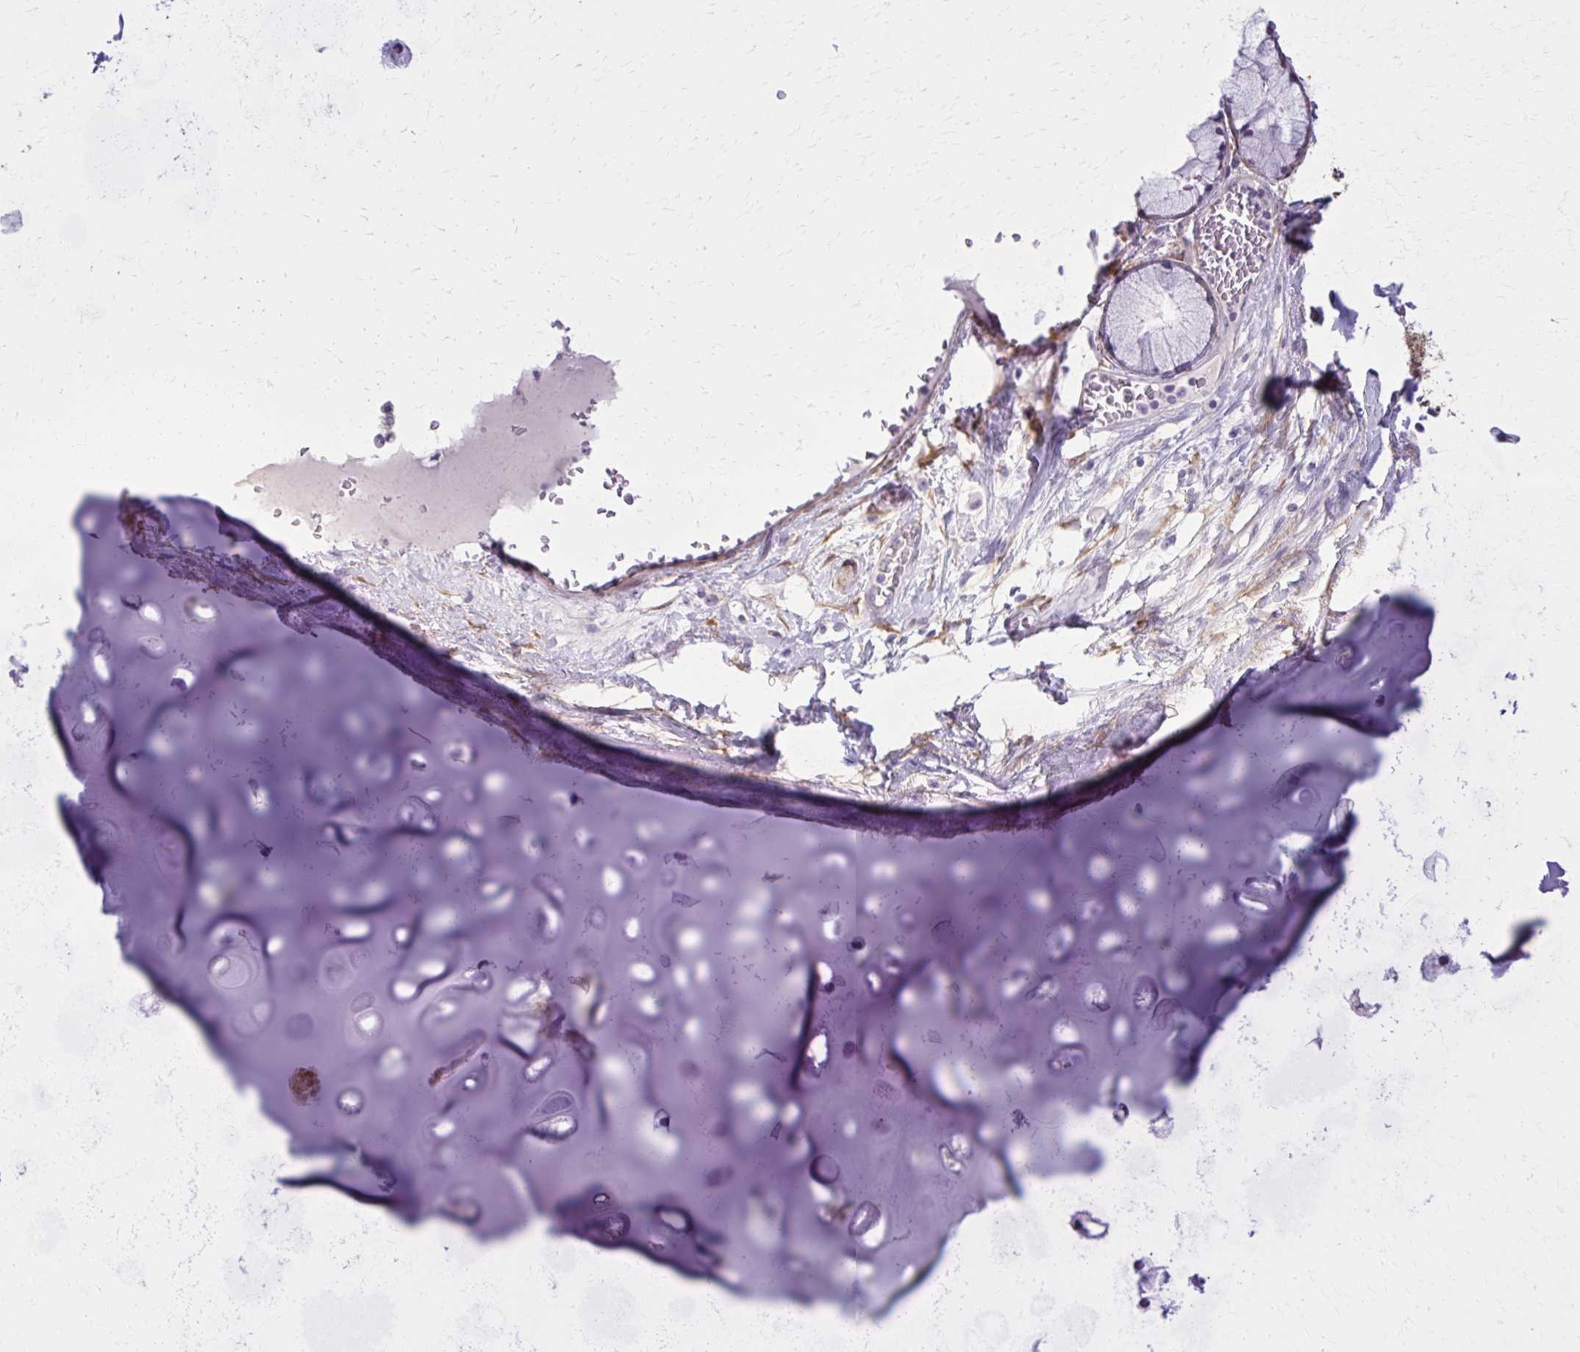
{"staining": {"intensity": "negative", "quantity": "none", "location": "none"}, "tissue": "soft tissue", "cell_type": "Chondrocytes", "image_type": "normal", "snomed": [{"axis": "morphology", "description": "Normal tissue, NOS"}, {"axis": "topography", "description": "Lymph node"}, {"axis": "topography", "description": "Bronchus"}], "caption": "A high-resolution micrograph shows immunohistochemistry (IHC) staining of unremarkable soft tissue, which shows no significant expression in chondrocytes. (IHC, brightfield microscopy, high magnification).", "gene": "NUMBL", "patient": {"sex": "male", "age": 56}}